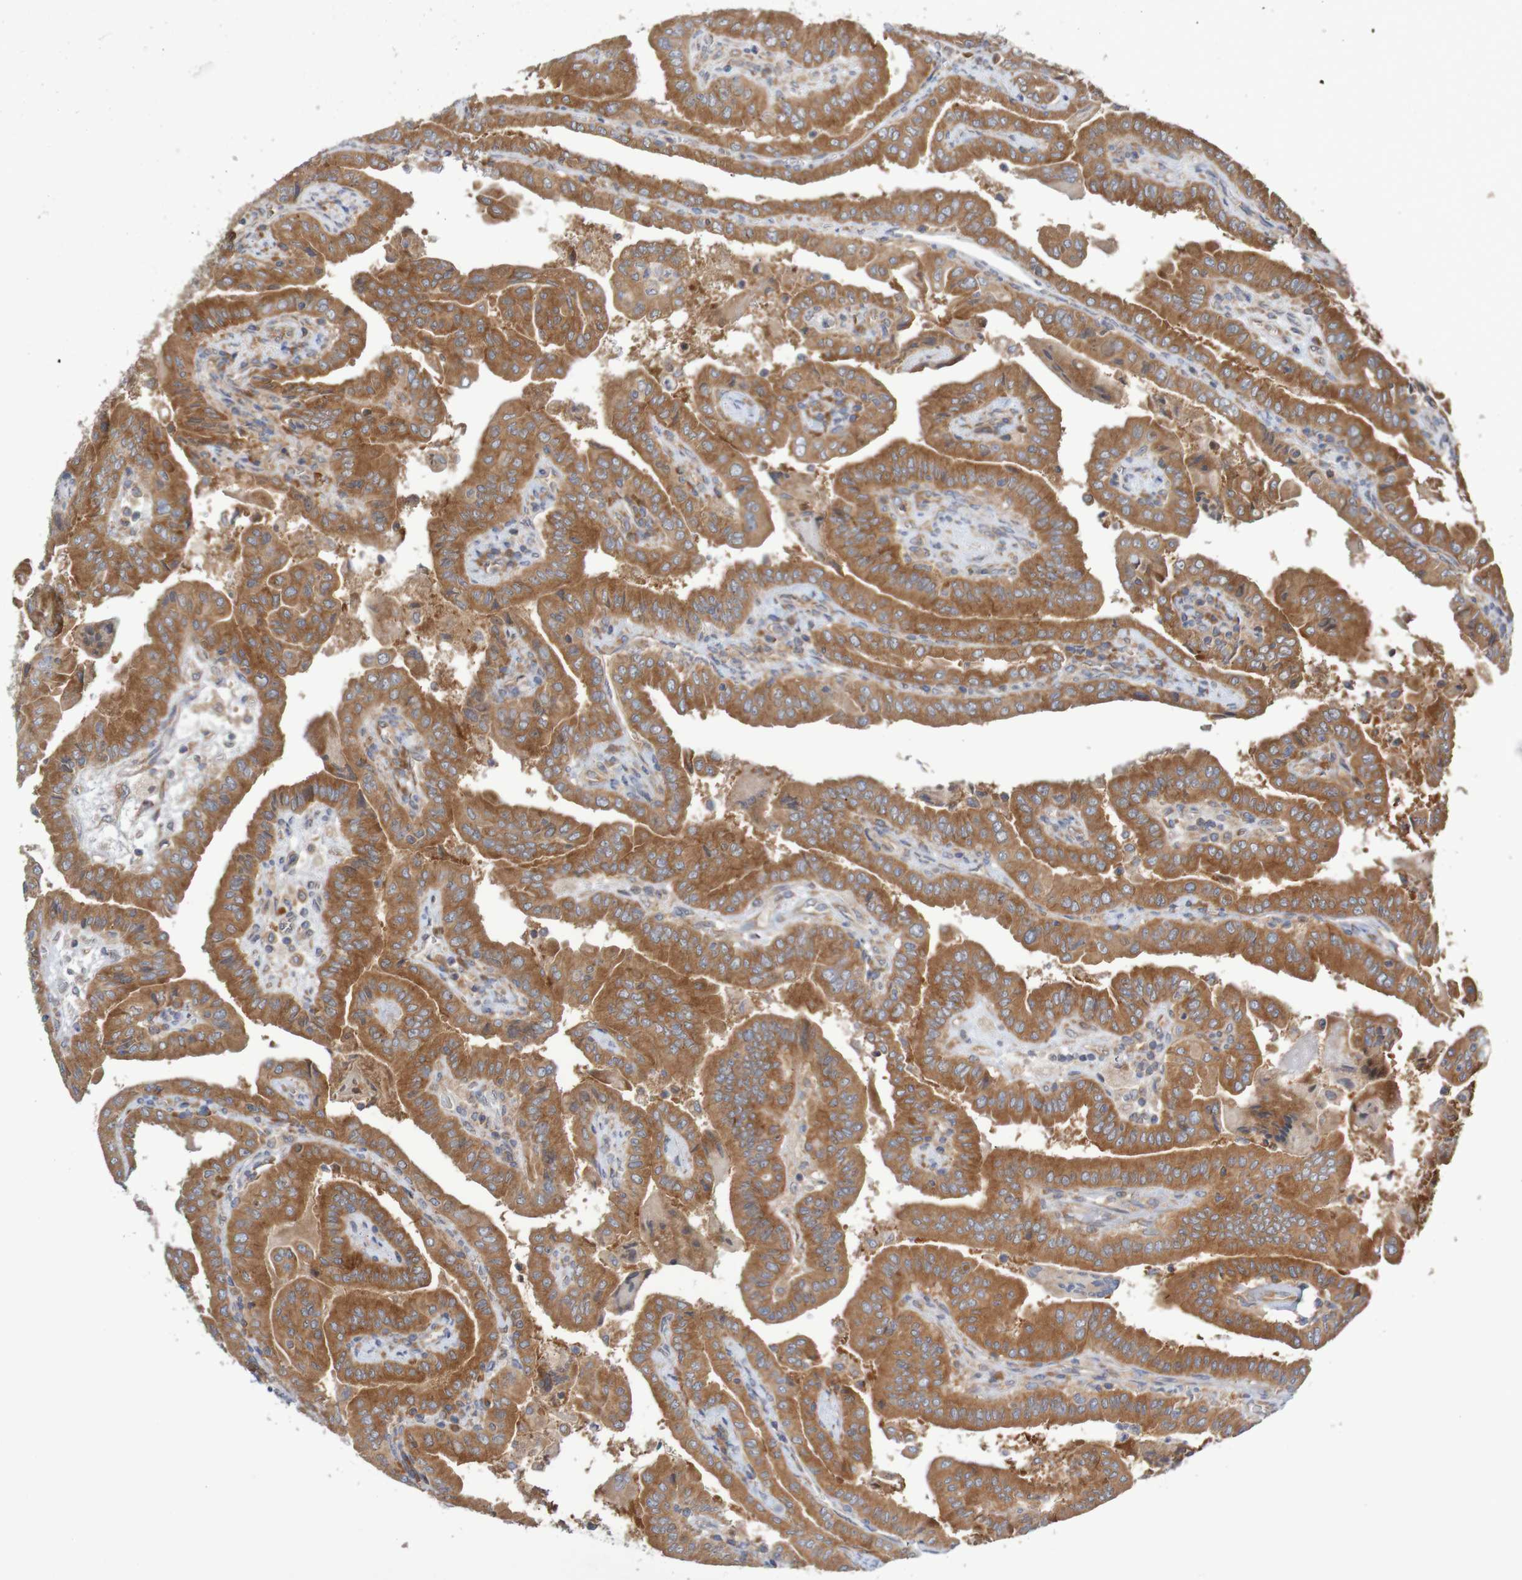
{"staining": {"intensity": "moderate", "quantity": ">75%", "location": "cytoplasmic/membranous"}, "tissue": "thyroid cancer", "cell_type": "Tumor cells", "image_type": "cancer", "snomed": [{"axis": "morphology", "description": "Papillary adenocarcinoma, NOS"}, {"axis": "topography", "description": "Thyroid gland"}], "caption": "A brown stain labels moderate cytoplasmic/membranous staining of a protein in papillary adenocarcinoma (thyroid) tumor cells.", "gene": "LRRC47", "patient": {"sex": "male", "age": 33}}